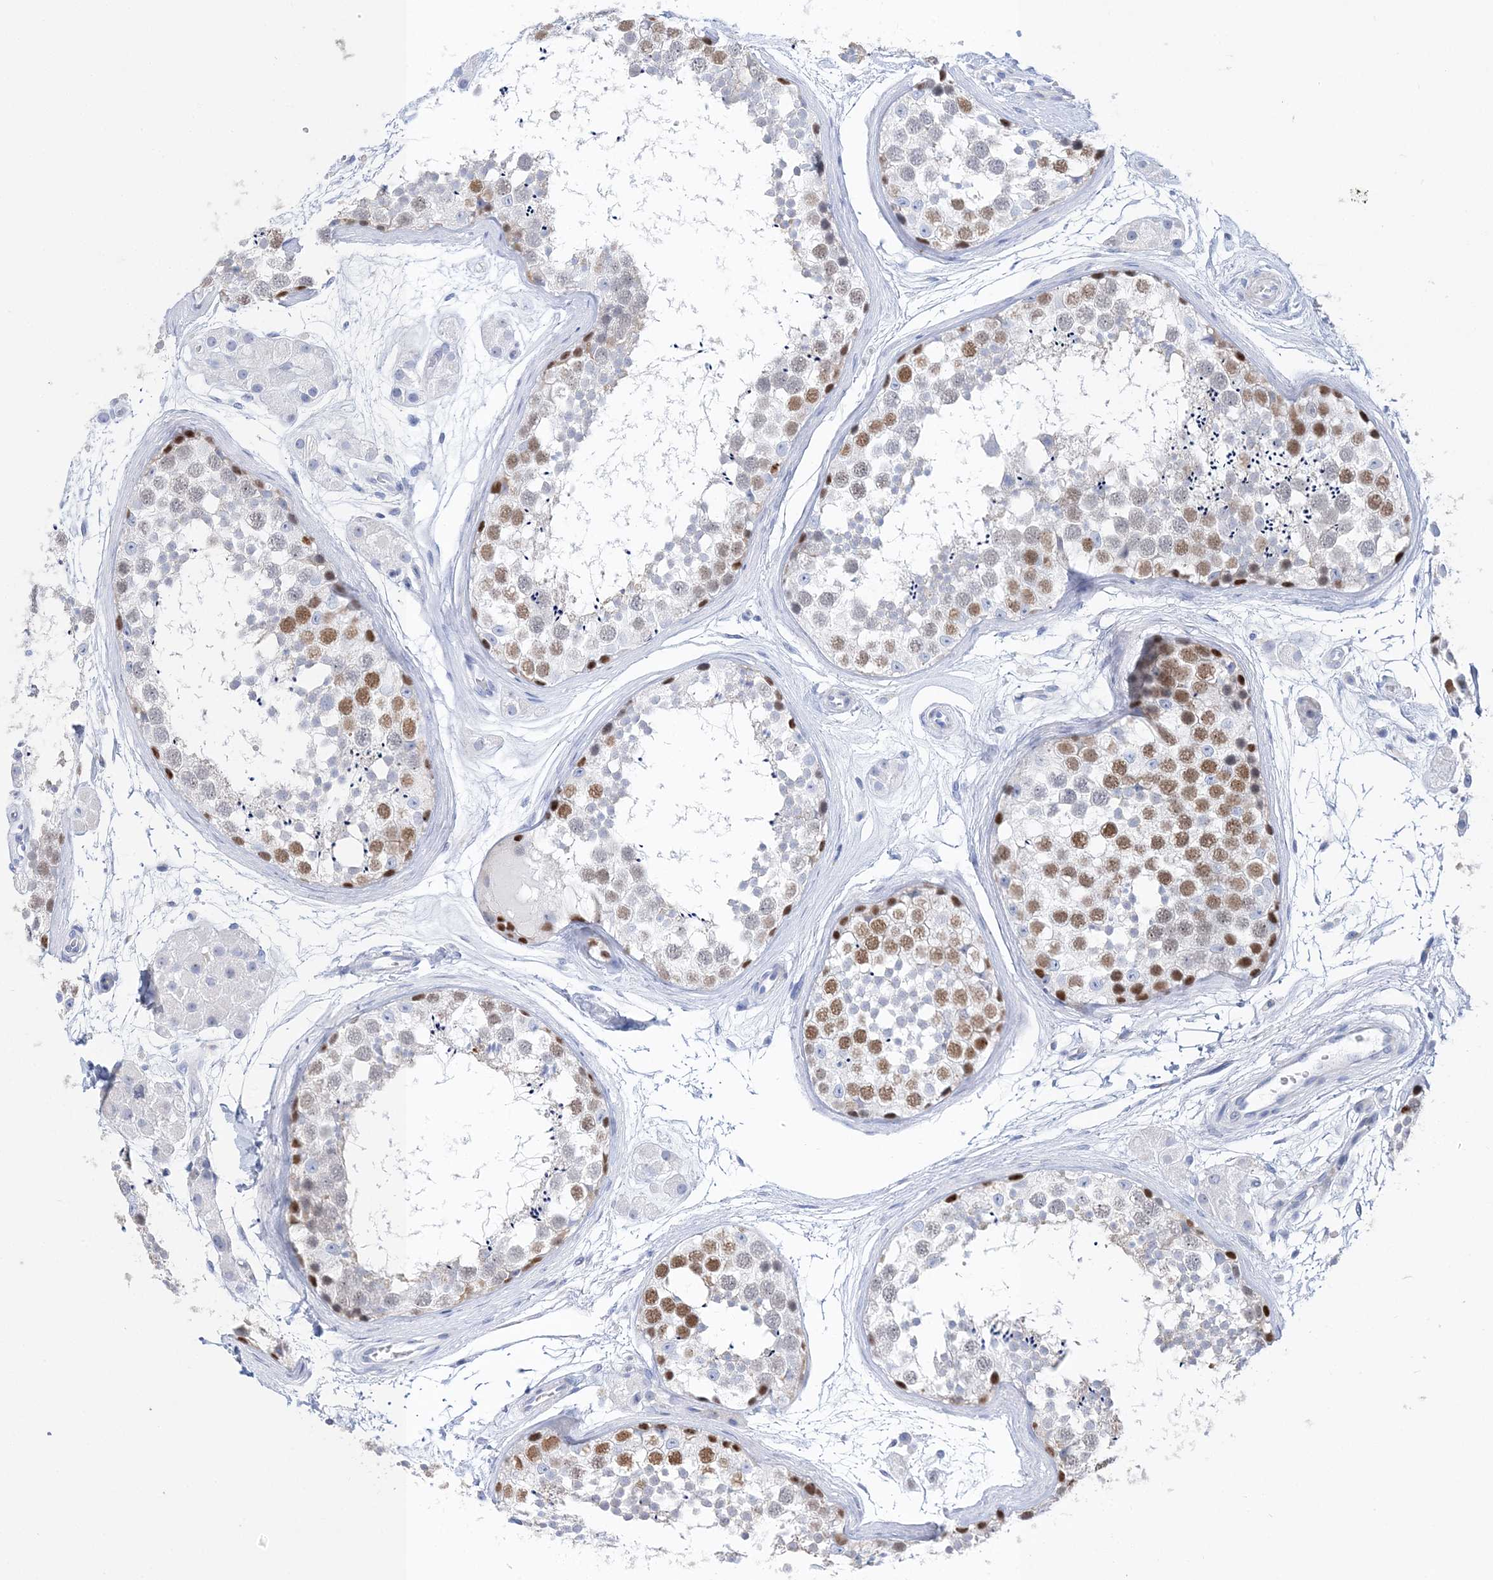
{"staining": {"intensity": "moderate", "quantity": "25%-75%", "location": "nuclear"}, "tissue": "testis", "cell_type": "Cells in seminiferous ducts", "image_type": "normal", "snomed": [{"axis": "morphology", "description": "Normal tissue, NOS"}, {"axis": "topography", "description": "Testis"}], "caption": "IHC staining of benign testis, which reveals medium levels of moderate nuclear staining in approximately 25%-75% of cells in seminiferous ducts indicating moderate nuclear protein positivity. The staining was performed using DAB (brown) for protein detection and nuclei were counterstained in hematoxylin (blue).", "gene": "TSPYL6", "patient": {"sex": "male", "age": 56}}